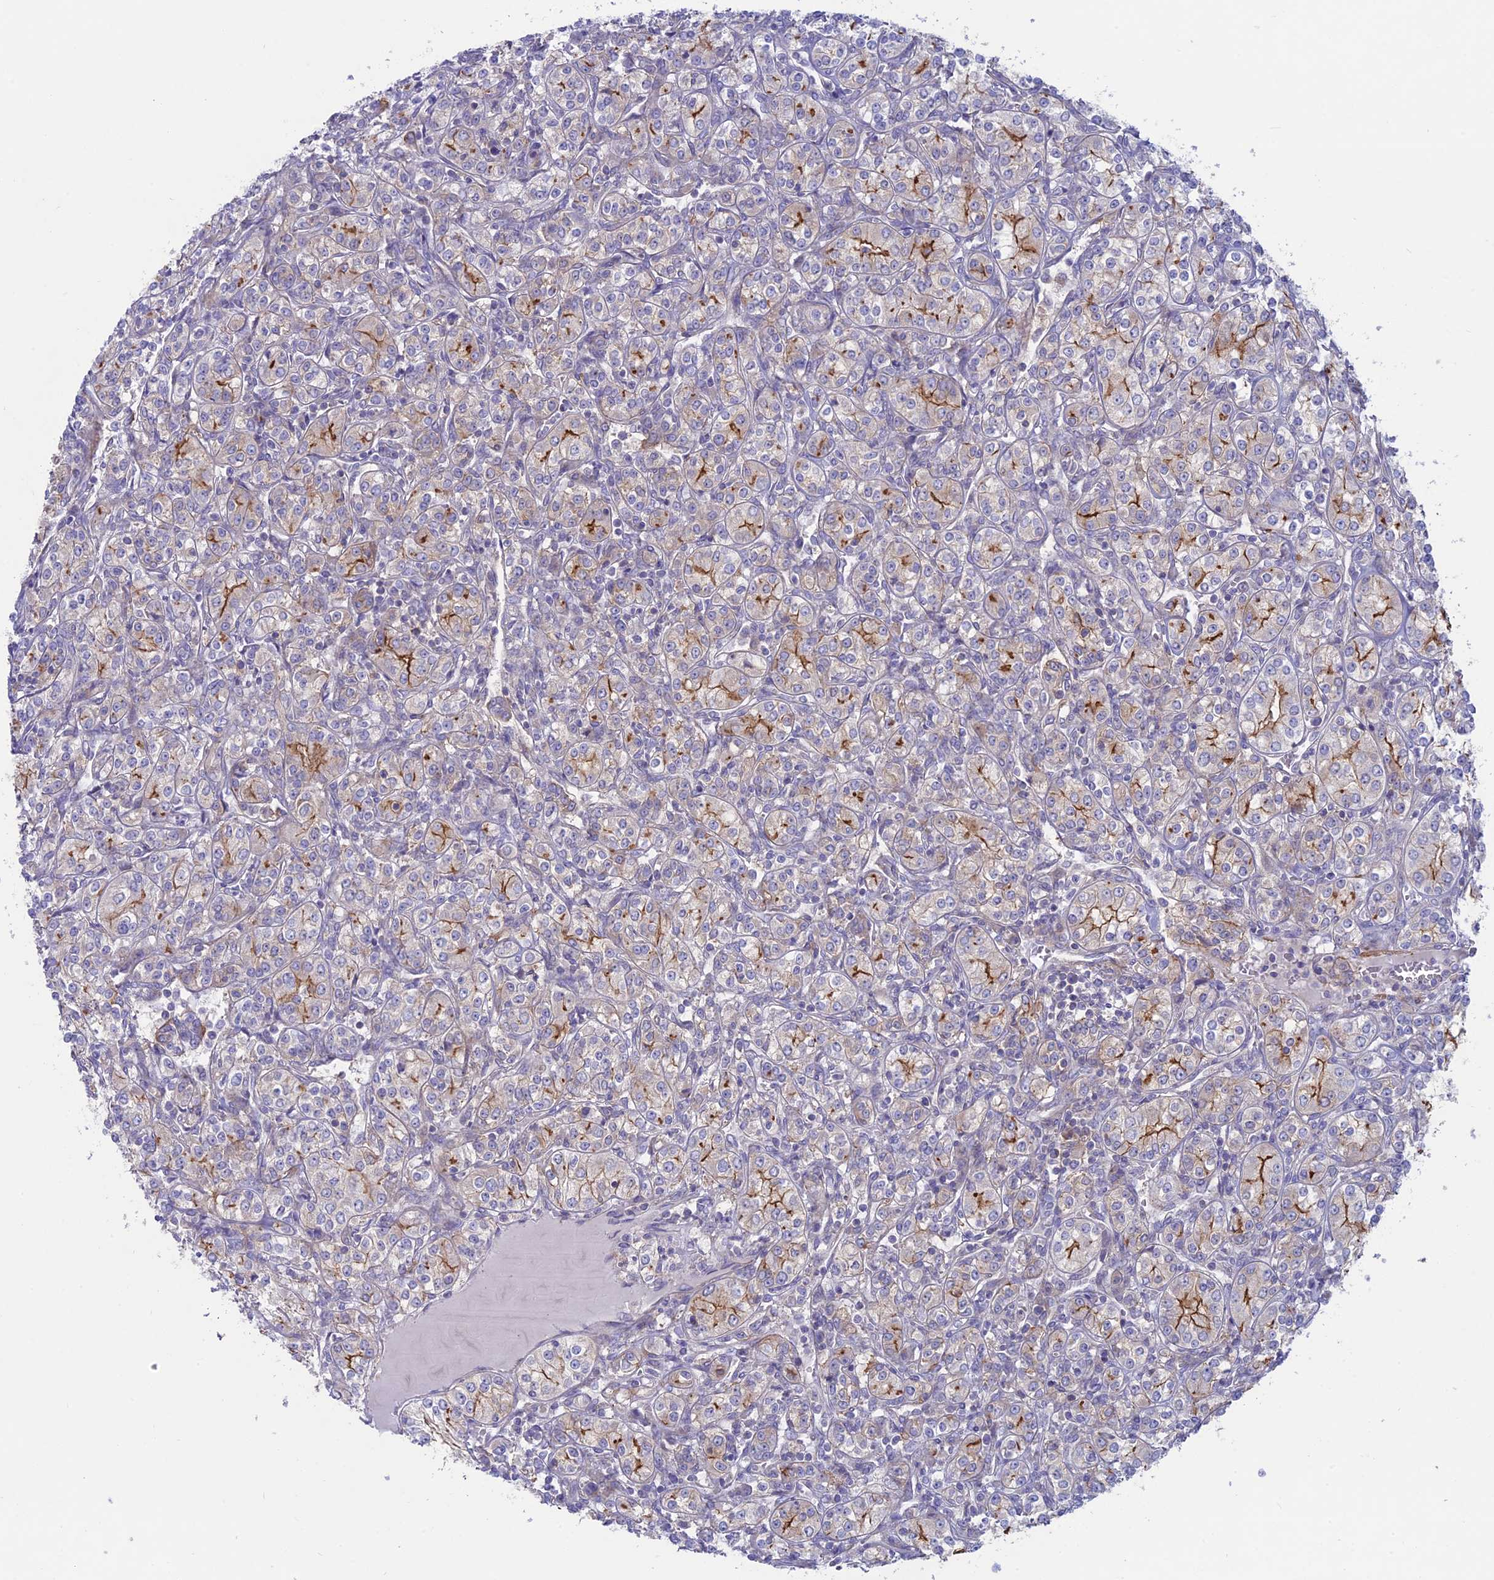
{"staining": {"intensity": "moderate", "quantity": "25%-75%", "location": "cytoplasmic/membranous"}, "tissue": "renal cancer", "cell_type": "Tumor cells", "image_type": "cancer", "snomed": [{"axis": "morphology", "description": "Adenocarcinoma, NOS"}, {"axis": "topography", "description": "Kidney"}], "caption": "Renal cancer (adenocarcinoma) was stained to show a protein in brown. There is medium levels of moderate cytoplasmic/membranous staining in approximately 25%-75% of tumor cells.", "gene": "MYO5B", "patient": {"sex": "male", "age": 77}}